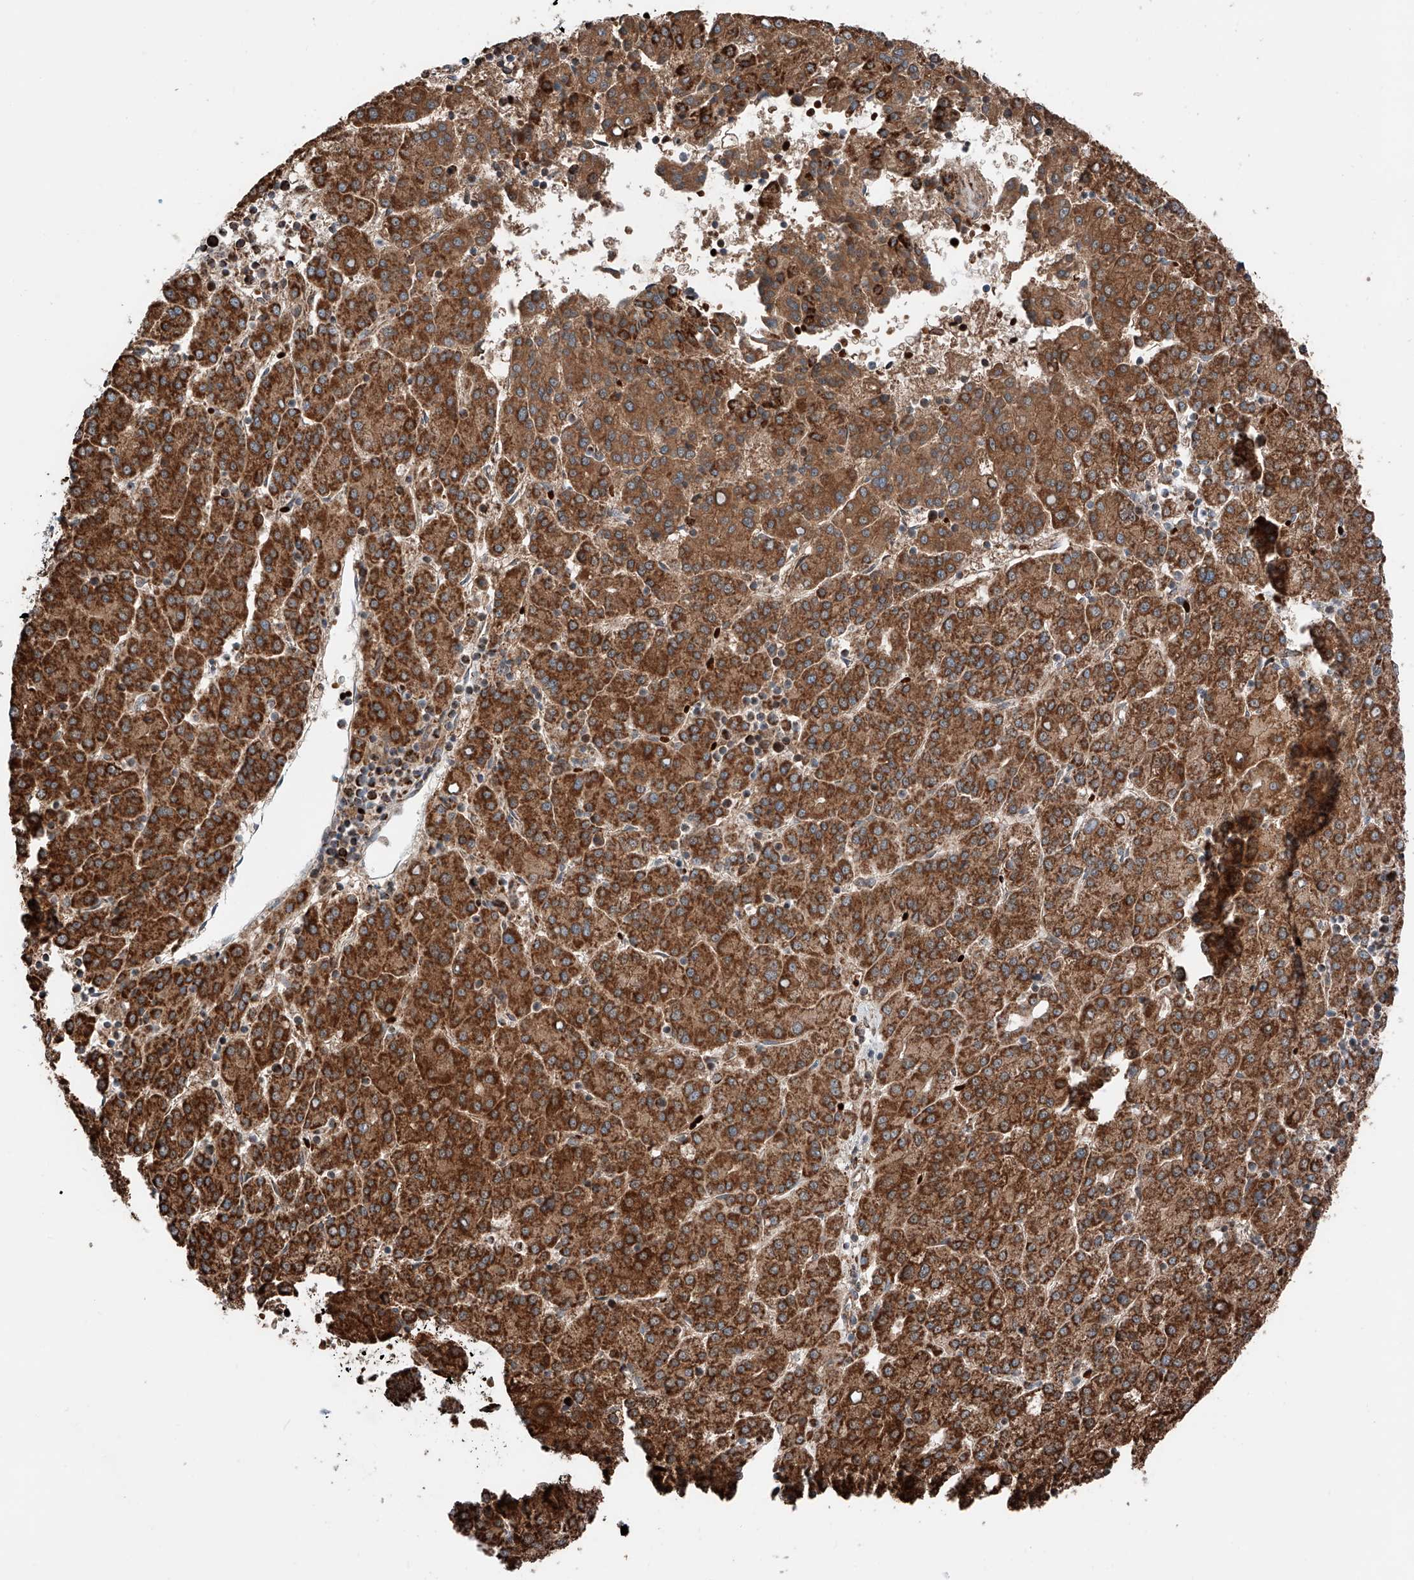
{"staining": {"intensity": "strong", "quantity": ">75%", "location": "cytoplasmic/membranous"}, "tissue": "liver cancer", "cell_type": "Tumor cells", "image_type": "cancer", "snomed": [{"axis": "morphology", "description": "Carcinoma, Hepatocellular, NOS"}, {"axis": "topography", "description": "Liver"}], "caption": "Hepatocellular carcinoma (liver) stained with immunohistochemistry (IHC) shows strong cytoplasmic/membranous staining in about >75% of tumor cells.", "gene": "ZSCAN29", "patient": {"sex": "female", "age": 58}}